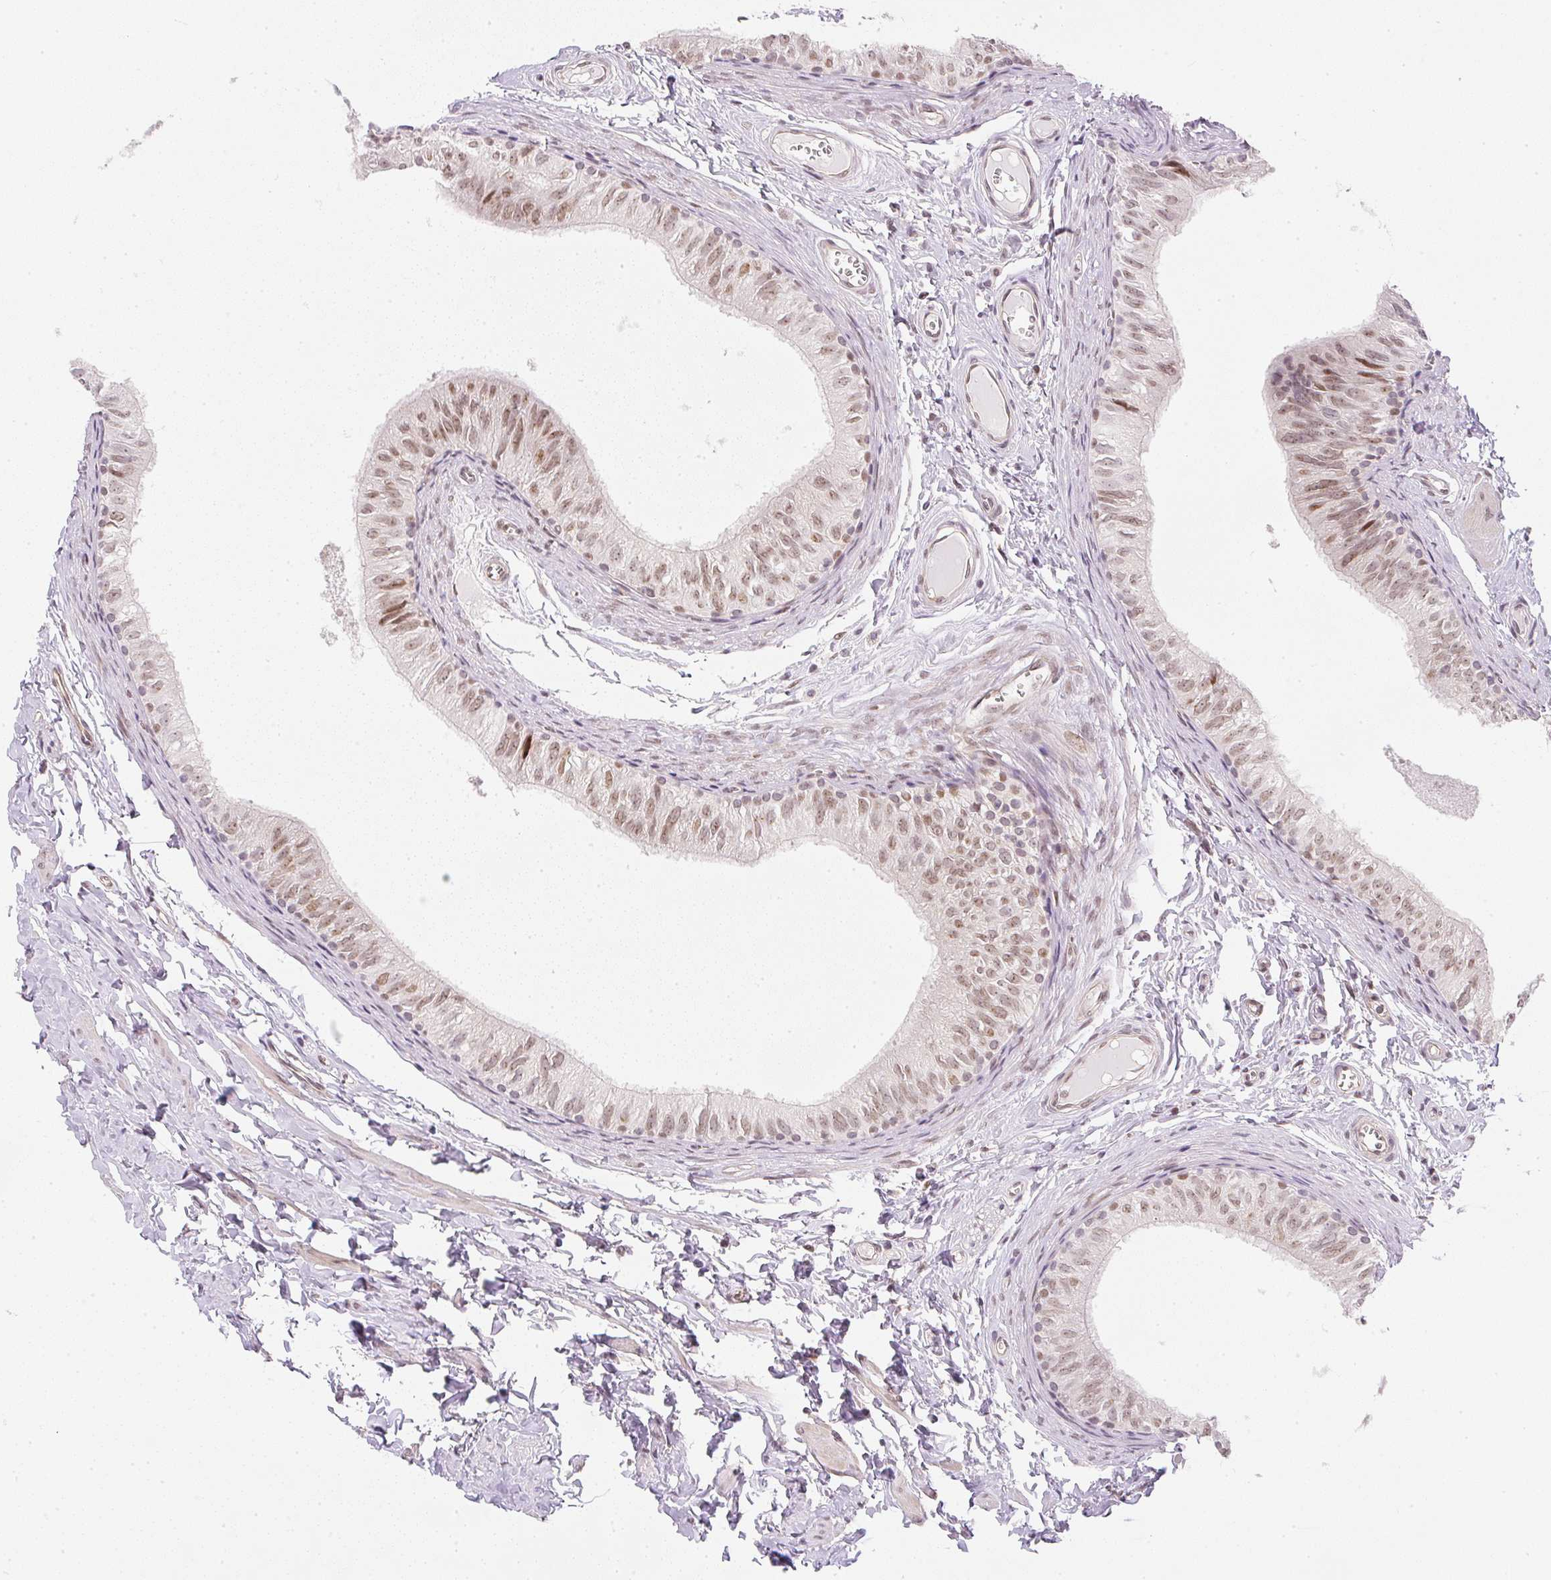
{"staining": {"intensity": "moderate", "quantity": ">75%", "location": "nuclear"}, "tissue": "epididymis", "cell_type": "Glandular cells", "image_type": "normal", "snomed": [{"axis": "morphology", "description": "Normal tissue, NOS"}, {"axis": "topography", "description": "Epididymis"}], "caption": "Protein analysis of unremarkable epididymis shows moderate nuclear positivity in approximately >75% of glandular cells.", "gene": "DPPA4", "patient": {"sex": "male", "age": 42}}